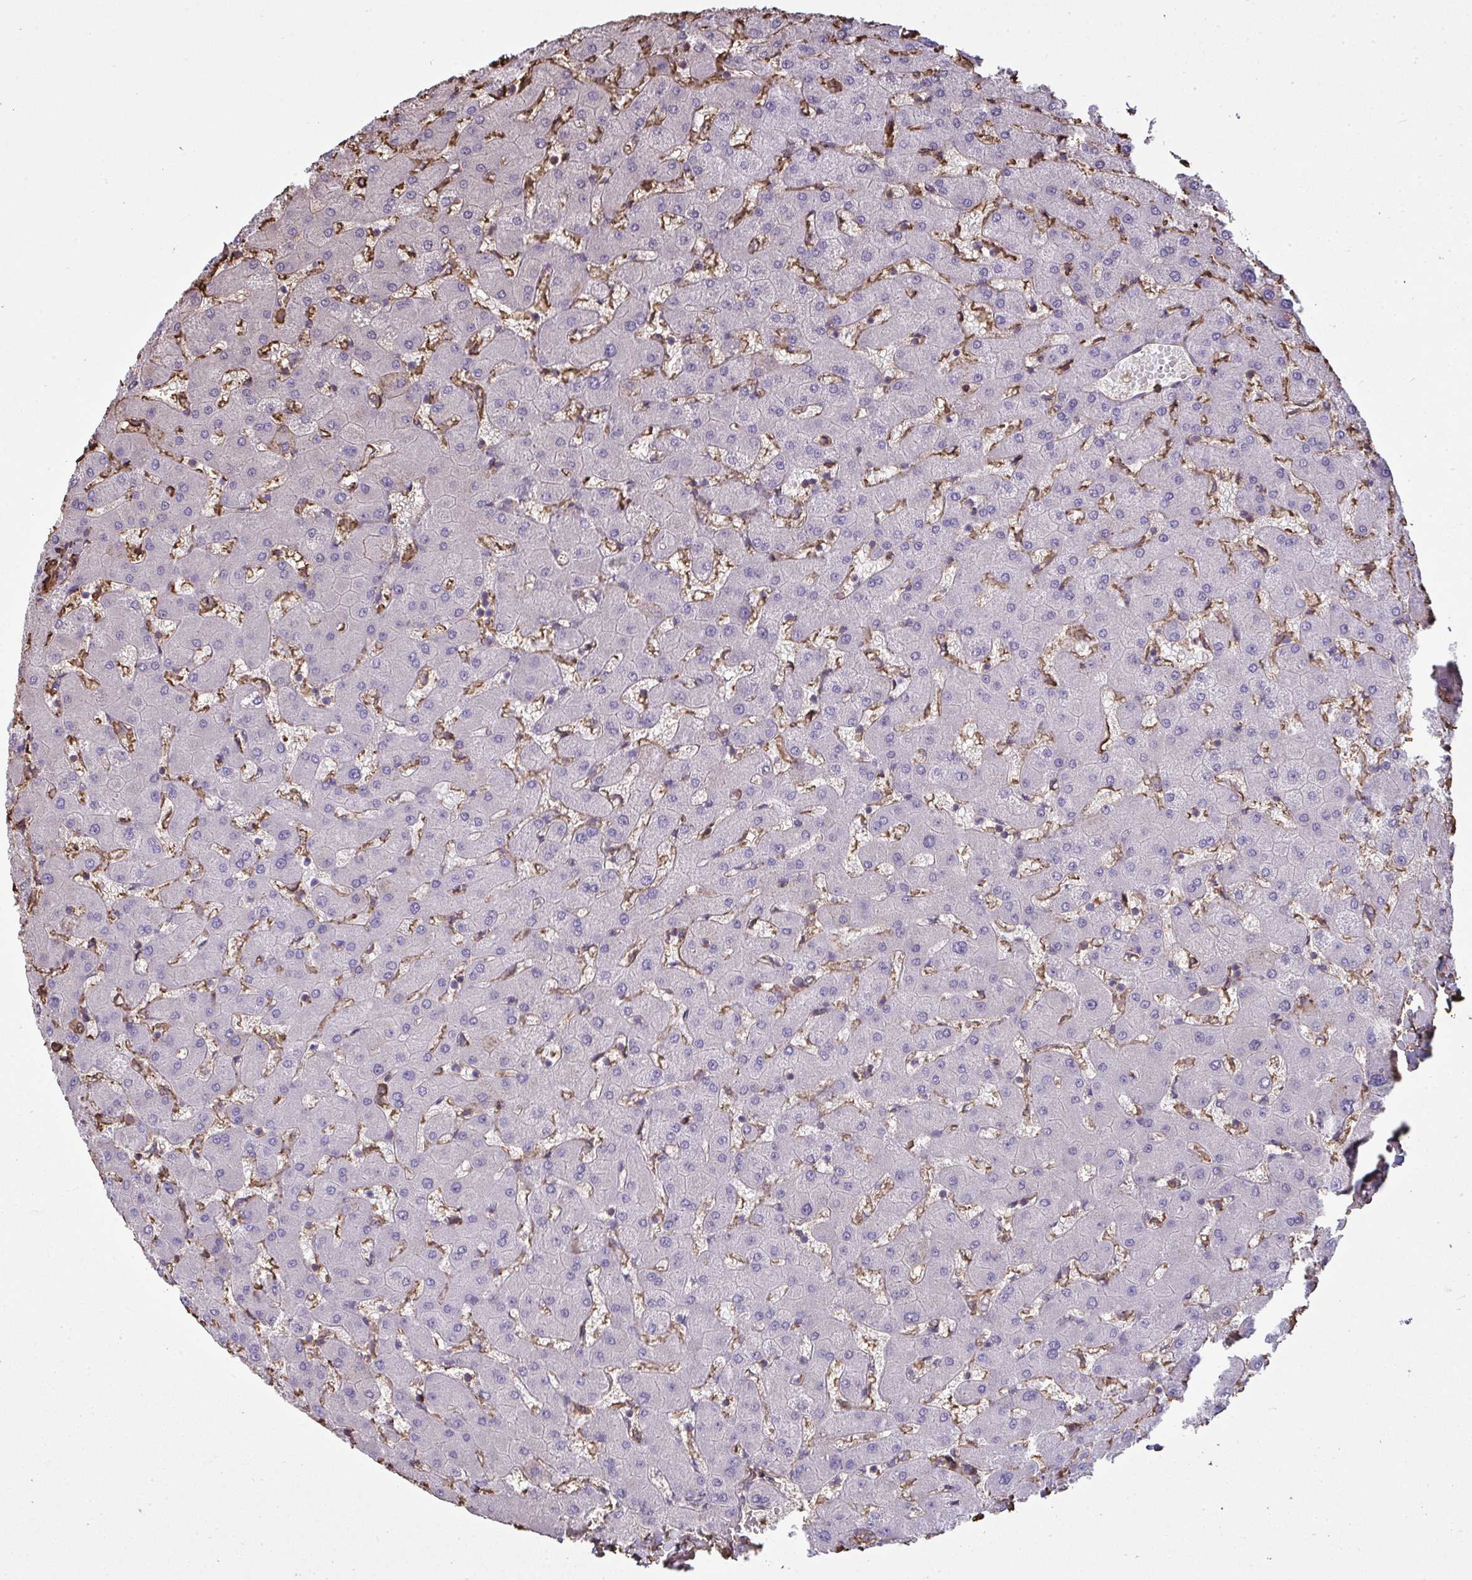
{"staining": {"intensity": "moderate", "quantity": ">75%", "location": "cytoplasmic/membranous"}, "tissue": "liver", "cell_type": "Cholangiocytes", "image_type": "normal", "snomed": [{"axis": "morphology", "description": "Normal tissue, NOS"}, {"axis": "topography", "description": "Liver"}], "caption": "Protein staining of unremarkable liver shows moderate cytoplasmic/membranous positivity in about >75% of cholangiocytes.", "gene": "ANXA5", "patient": {"sex": "female", "age": 63}}